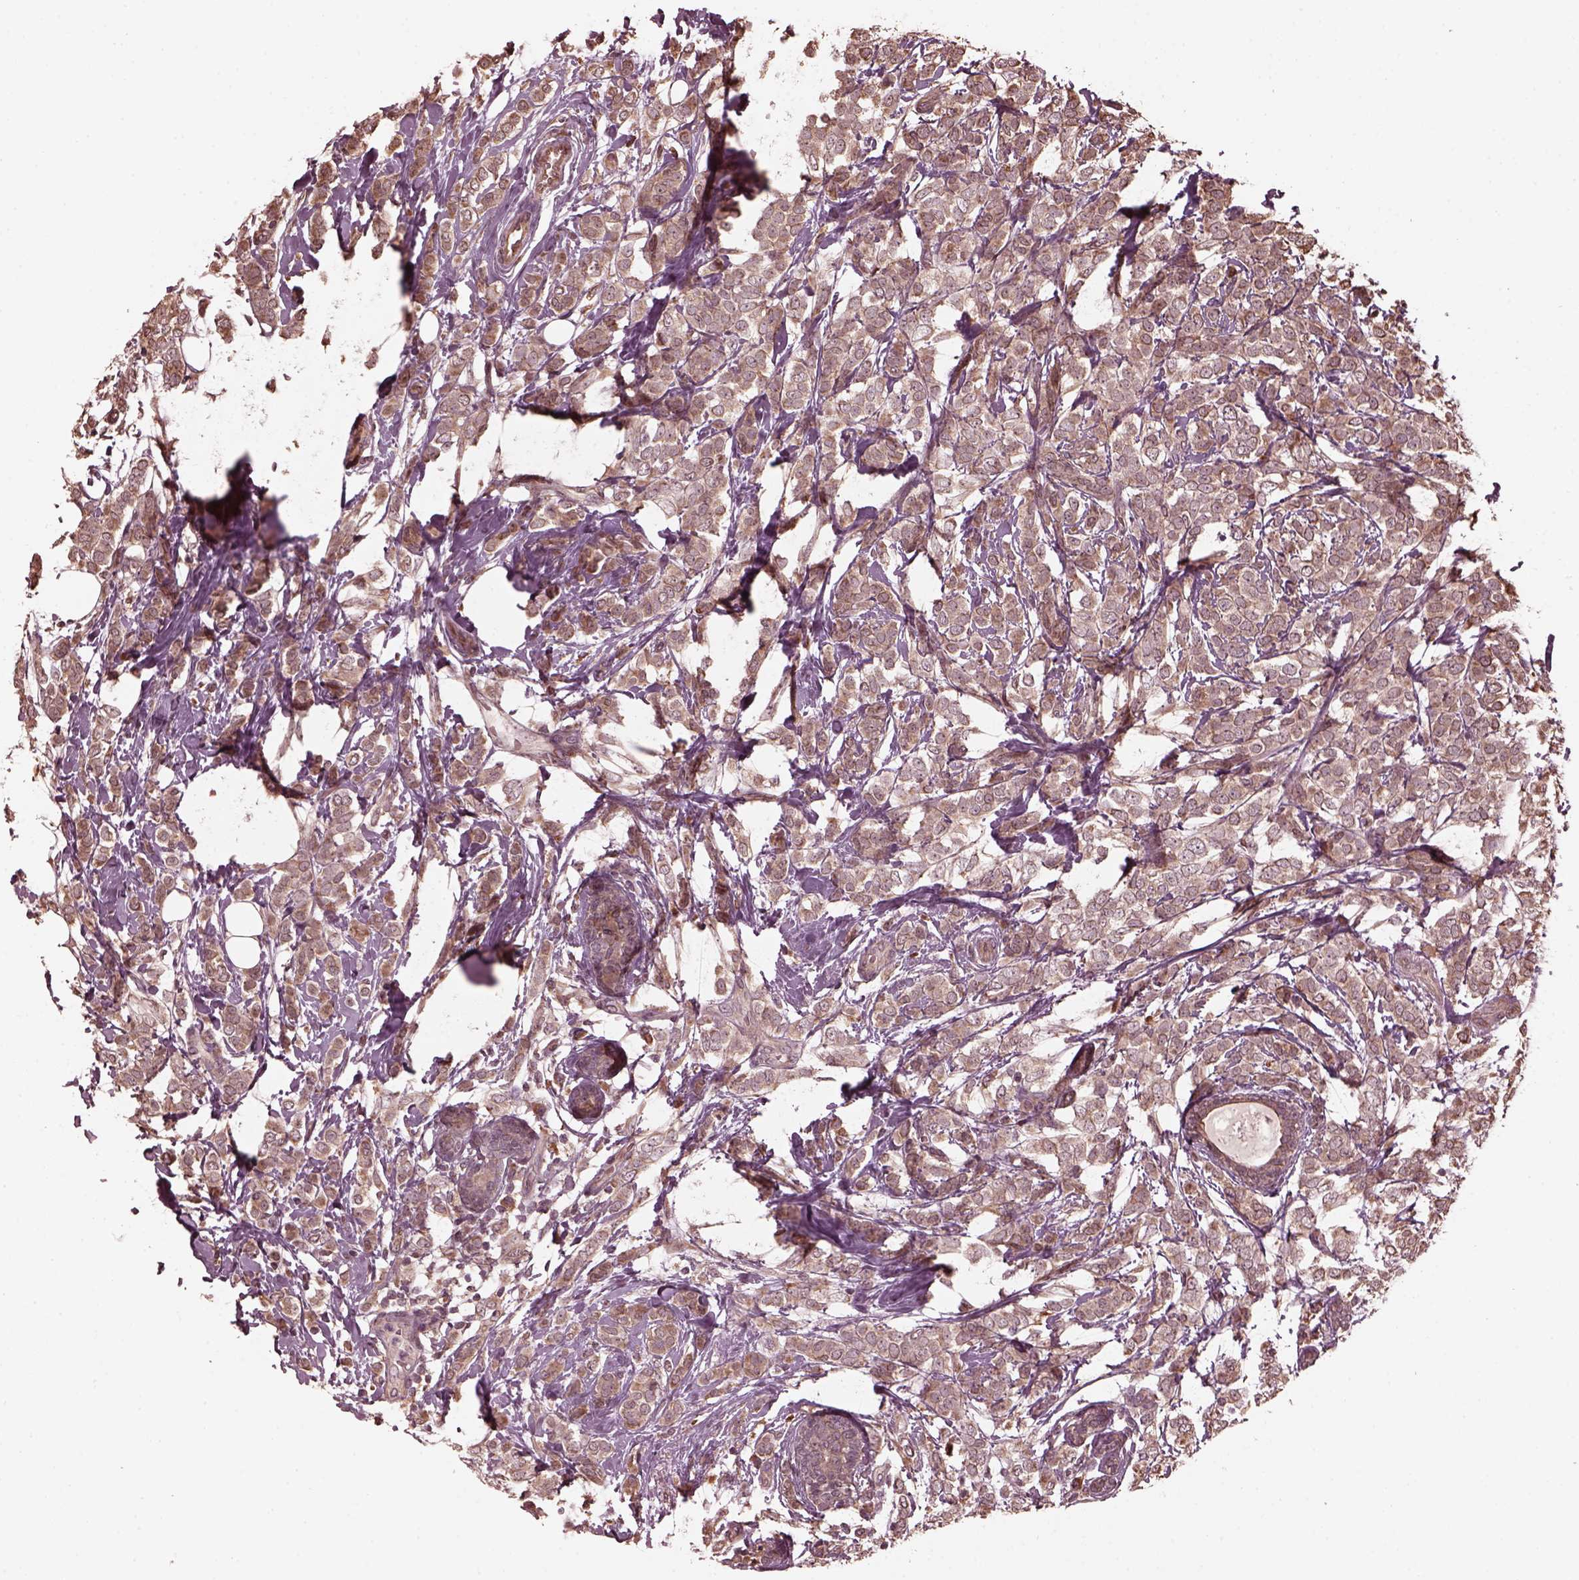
{"staining": {"intensity": "weak", "quantity": ">75%", "location": "cytoplasmic/membranous"}, "tissue": "breast cancer", "cell_type": "Tumor cells", "image_type": "cancer", "snomed": [{"axis": "morphology", "description": "Lobular carcinoma"}, {"axis": "topography", "description": "Breast"}], "caption": "The image exhibits staining of breast cancer, revealing weak cytoplasmic/membranous protein expression (brown color) within tumor cells.", "gene": "ZNF292", "patient": {"sex": "female", "age": 49}}